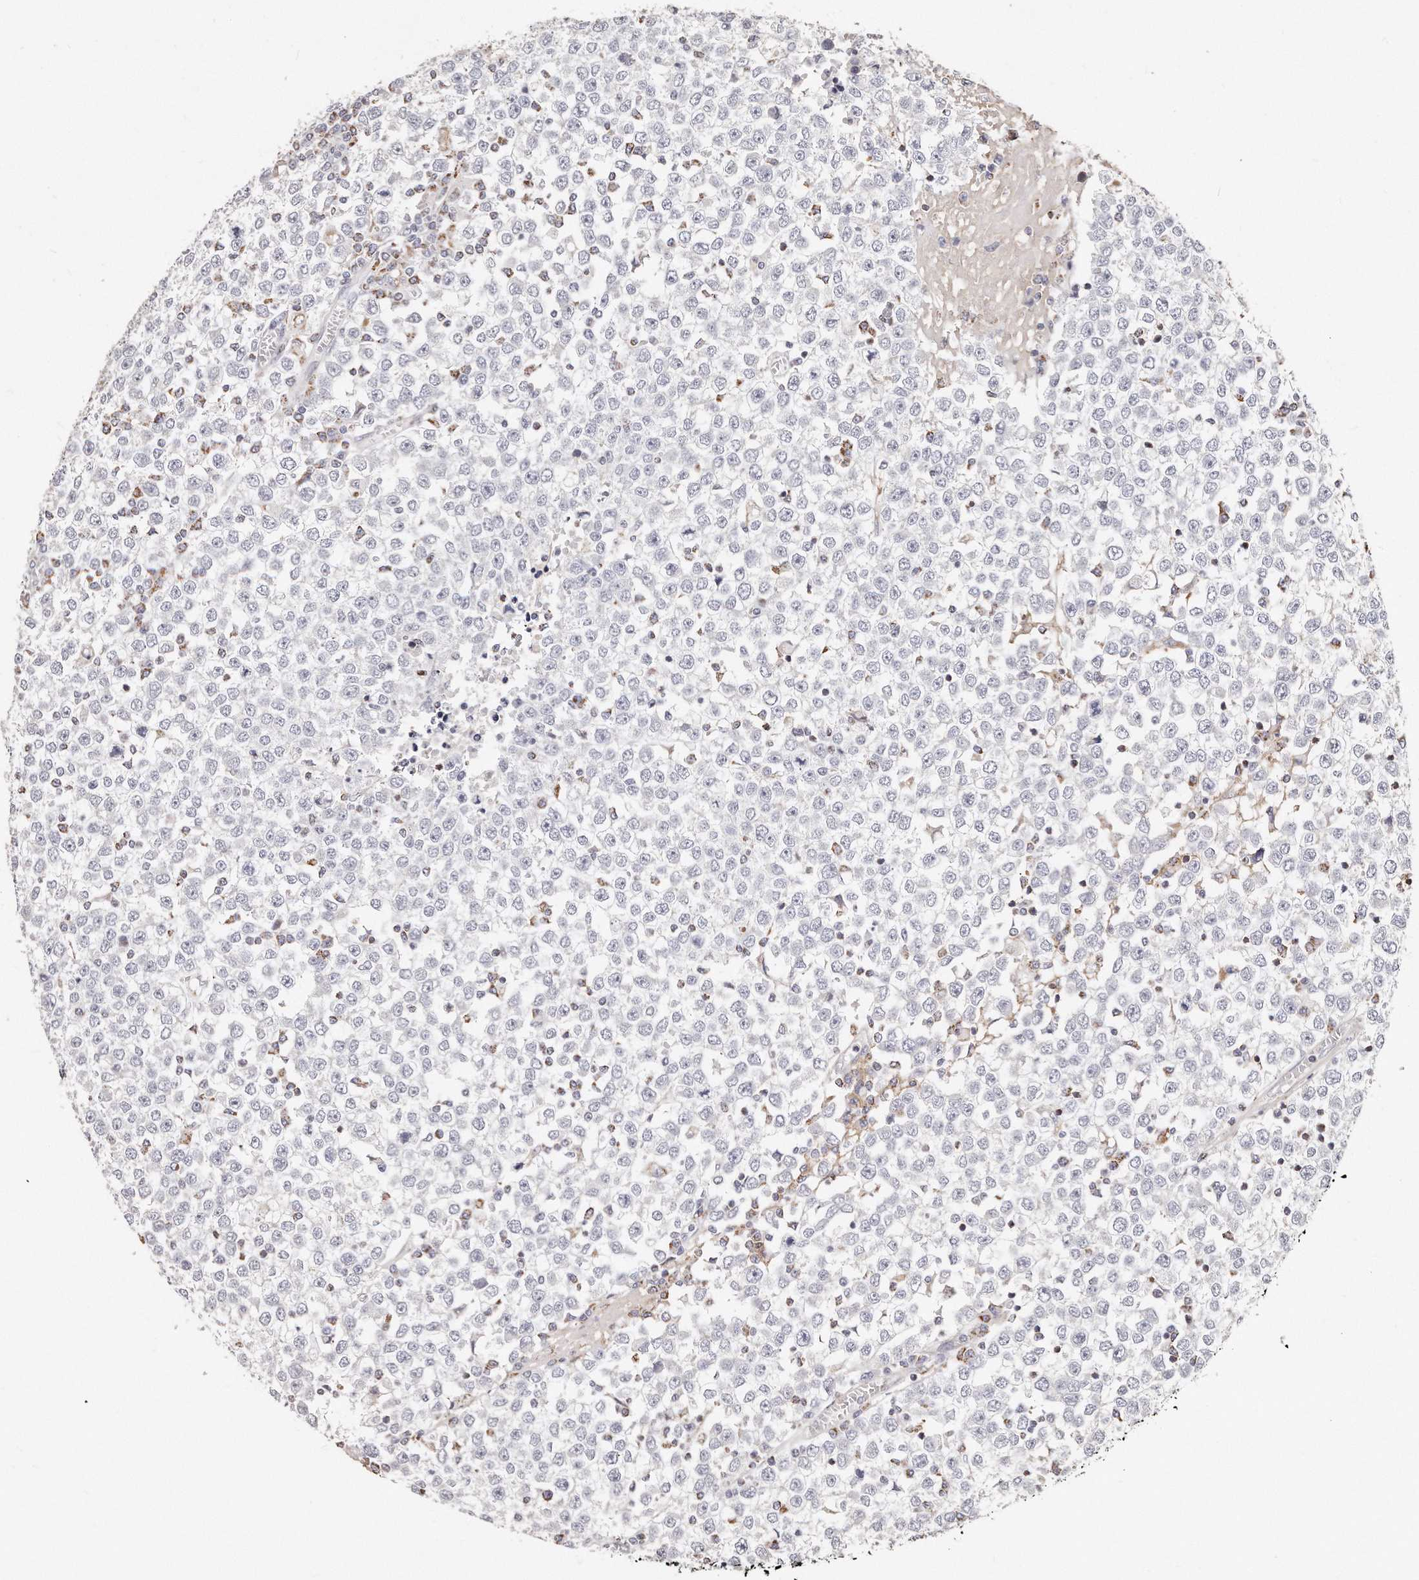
{"staining": {"intensity": "negative", "quantity": "none", "location": "none"}, "tissue": "testis cancer", "cell_type": "Tumor cells", "image_type": "cancer", "snomed": [{"axis": "morphology", "description": "Seminoma, NOS"}, {"axis": "topography", "description": "Testis"}], "caption": "Human testis cancer stained for a protein using IHC reveals no positivity in tumor cells.", "gene": "RTKN", "patient": {"sex": "male", "age": 65}}